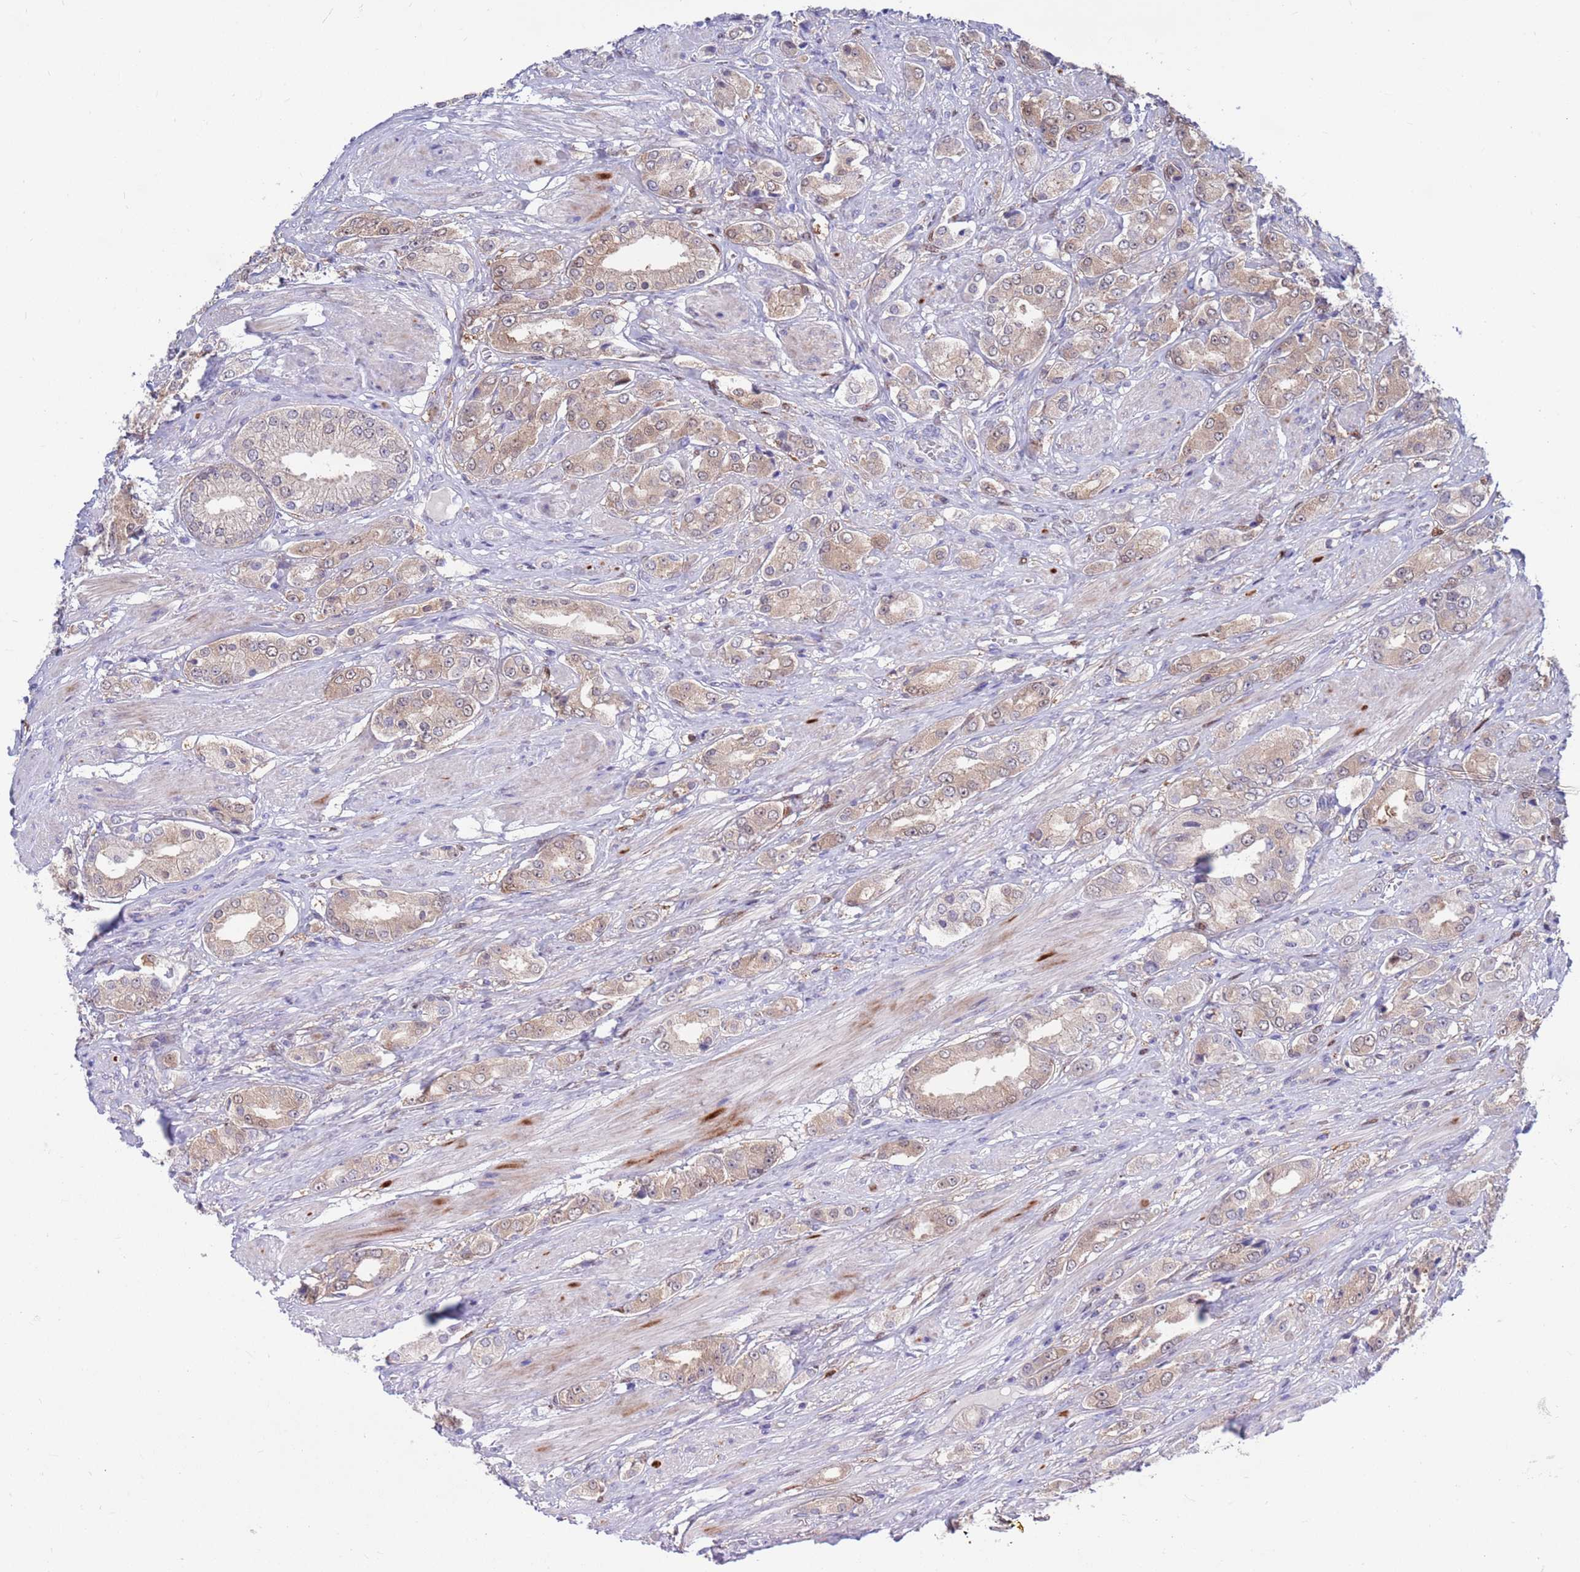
{"staining": {"intensity": "weak", "quantity": "25%-75%", "location": "cytoplasmic/membranous"}, "tissue": "prostate cancer", "cell_type": "Tumor cells", "image_type": "cancer", "snomed": [{"axis": "morphology", "description": "Adenocarcinoma, High grade"}, {"axis": "topography", "description": "Prostate and seminal vesicle, NOS"}], "caption": "Prostate adenocarcinoma (high-grade) stained with a protein marker displays weak staining in tumor cells.", "gene": "KLHL29", "patient": {"sex": "male", "age": 64}}